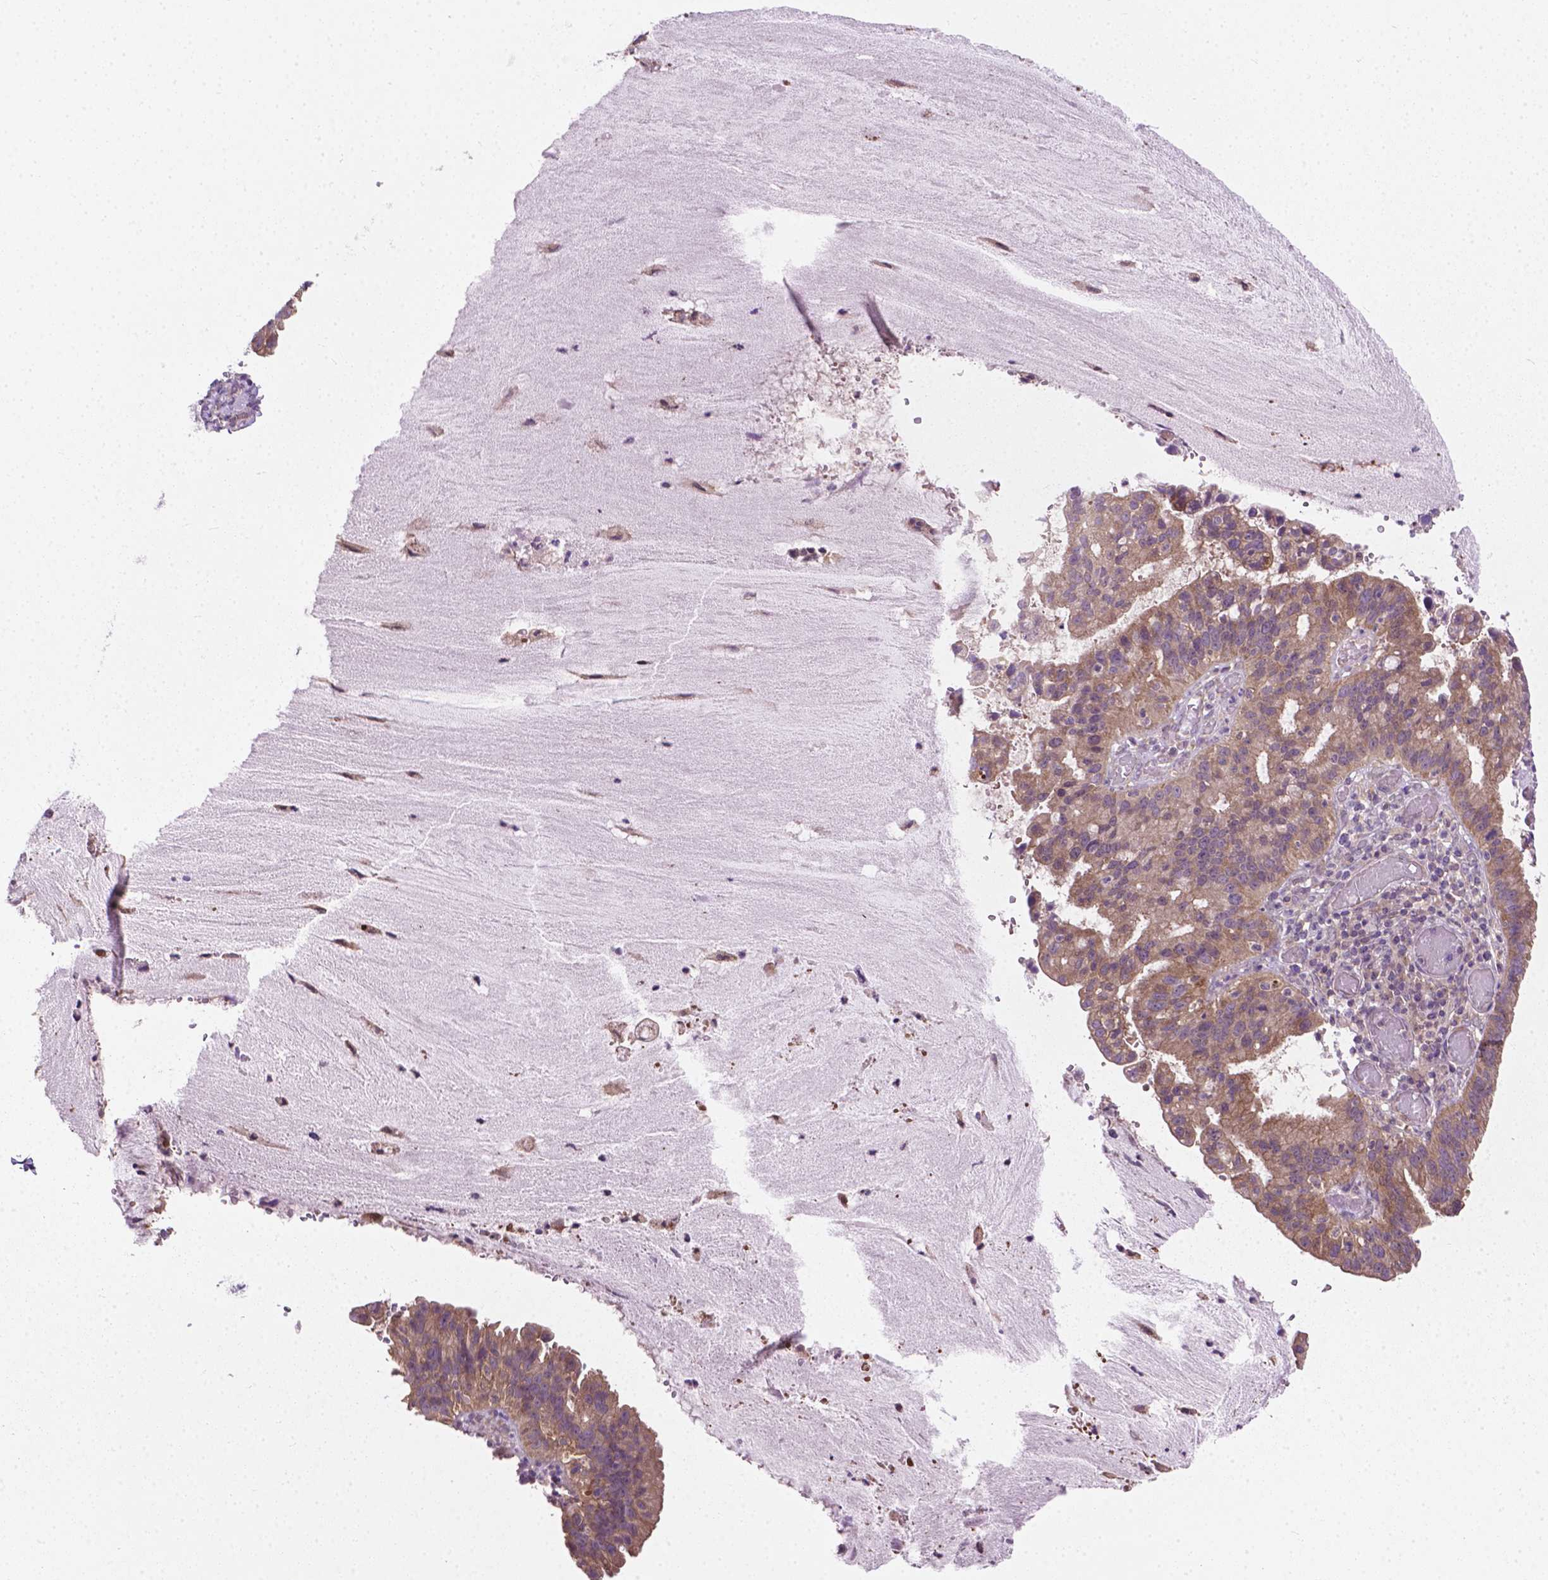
{"staining": {"intensity": "weak", "quantity": ">75%", "location": "cytoplasmic/membranous"}, "tissue": "cervical cancer", "cell_type": "Tumor cells", "image_type": "cancer", "snomed": [{"axis": "morphology", "description": "Adenocarcinoma, NOS"}, {"axis": "topography", "description": "Cervix"}], "caption": "Protein staining shows weak cytoplasmic/membranous staining in approximately >75% of tumor cells in cervical cancer.", "gene": "MZT1", "patient": {"sex": "female", "age": 34}}